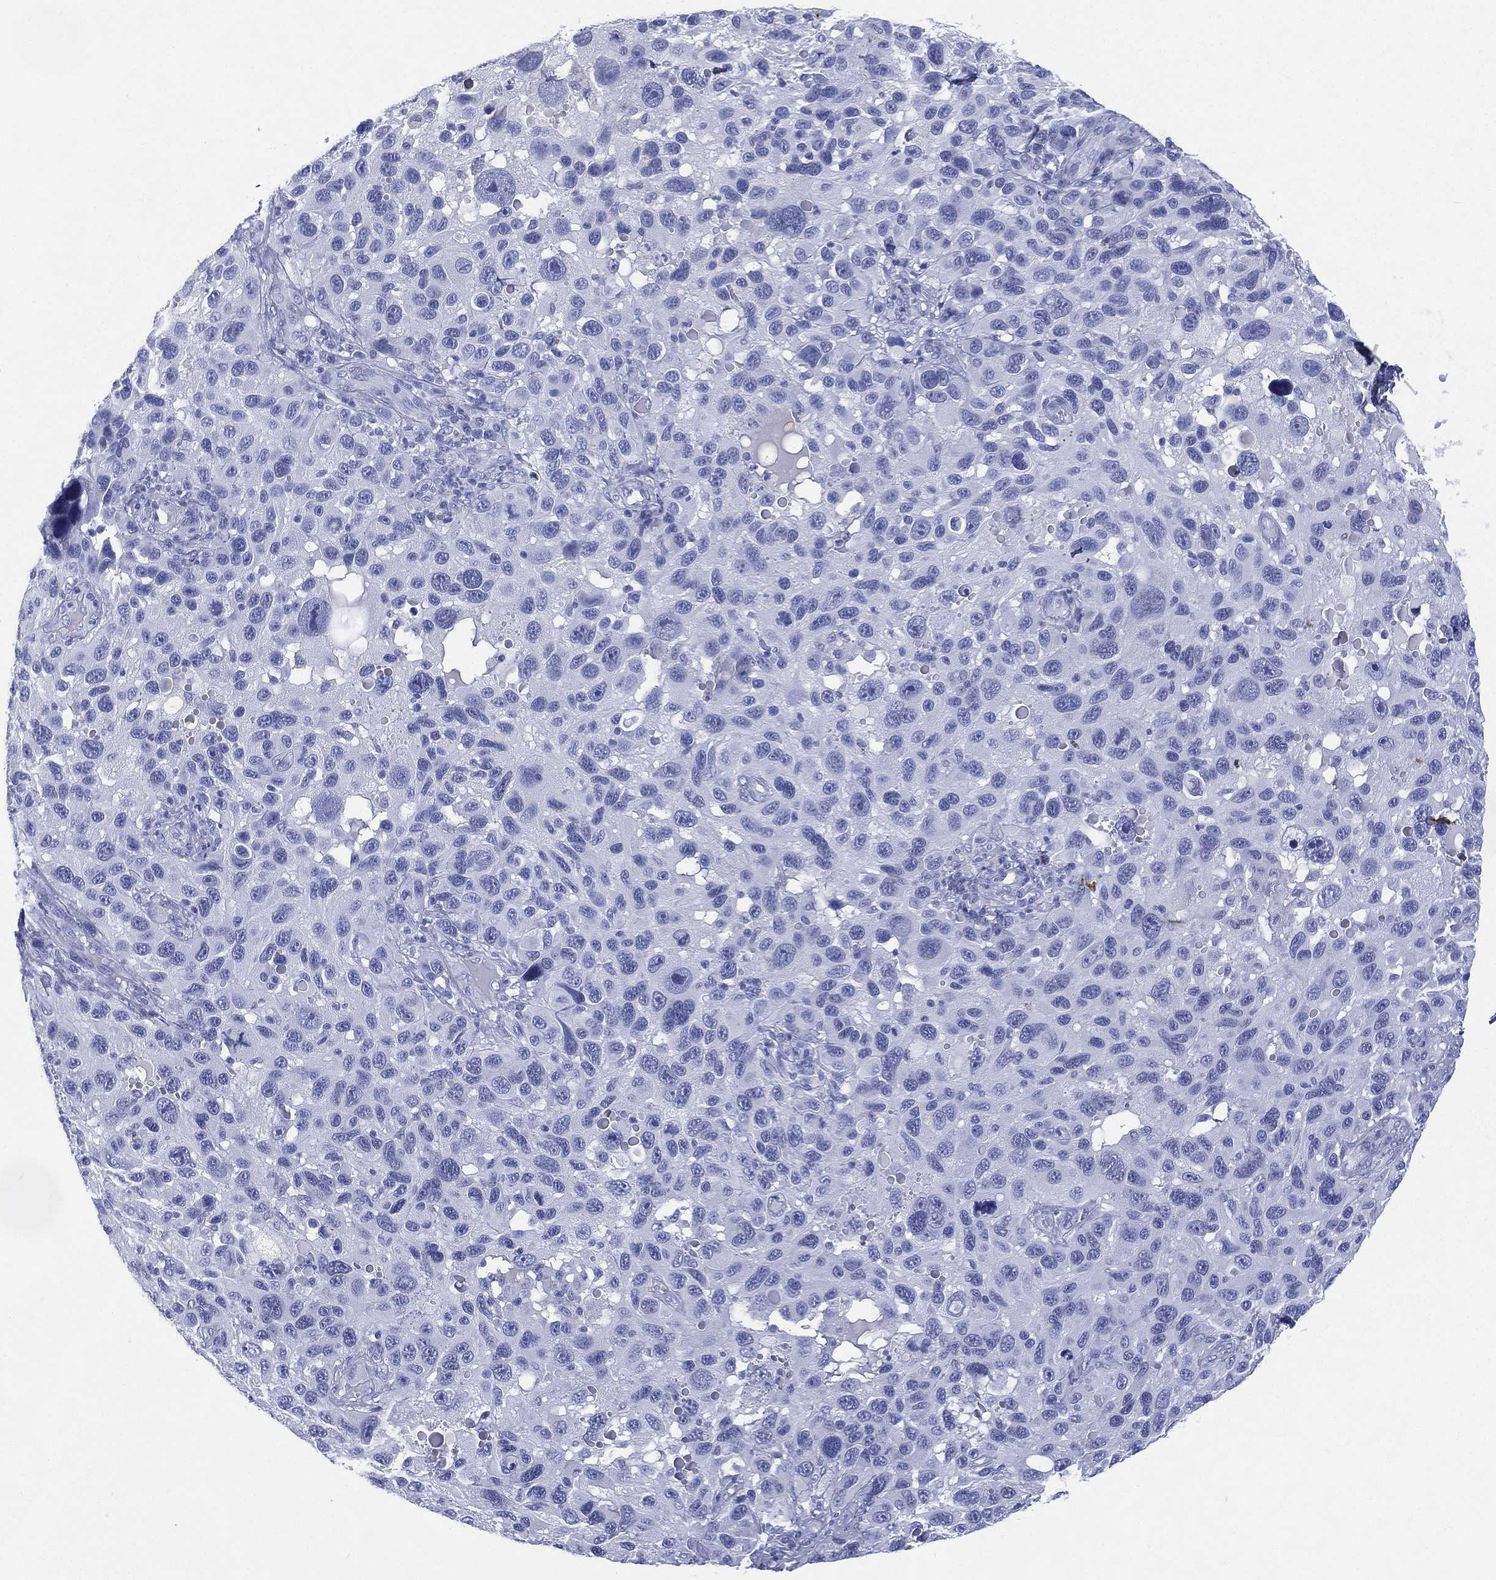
{"staining": {"intensity": "negative", "quantity": "none", "location": "none"}, "tissue": "melanoma", "cell_type": "Tumor cells", "image_type": "cancer", "snomed": [{"axis": "morphology", "description": "Malignant melanoma, NOS"}, {"axis": "topography", "description": "Skin"}], "caption": "This histopathology image is of malignant melanoma stained with immunohistochemistry to label a protein in brown with the nuclei are counter-stained blue. There is no positivity in tumor cells.", "gene": "ETNPPL", "patient": {"sex": "male", "age": 53}}